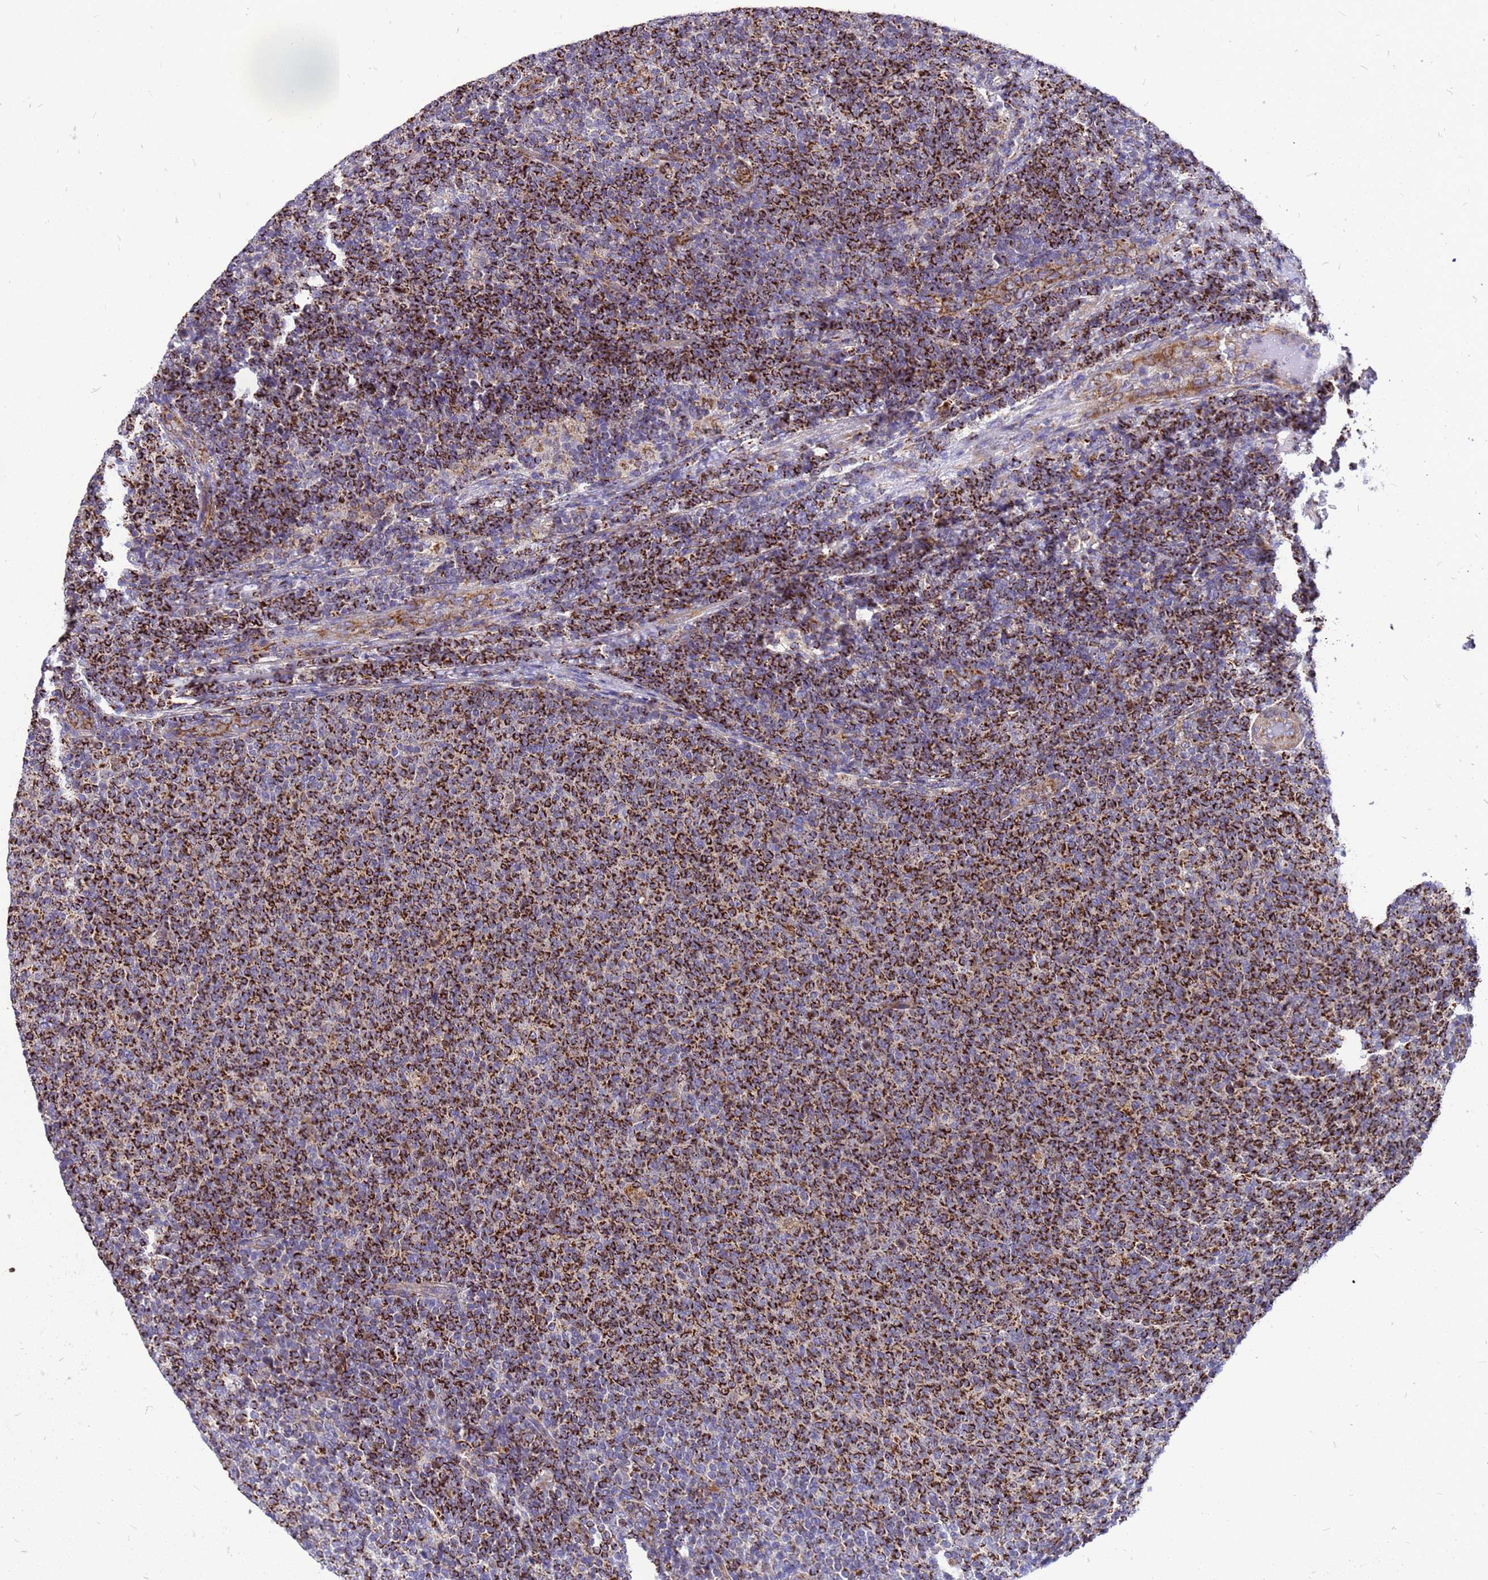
{"staining": {"intensity": "moderate", "quantity": ">75%", "location": "cytoplasmic/membranous"}, "tissue": "lymphoma", "cell_type": "Tumor cells", "image_type": "cancer", "snomed": [{"axis": "morphology", "description": "Malignant lymphoma, non-Hodgkin's type, Low grade"}, {"axis": "topography", "description": "Lymph node"}], "caption": "Brown immunohistochemical staining in lymphoma reveals moderate cytoplasmic/membranous expression in about >75% of tumor cells. The protein of interest is shown in brown color, while the nuclei are stained blue.", "gene": "CMC4", "patient": {"sex": "male", "age": 66}}